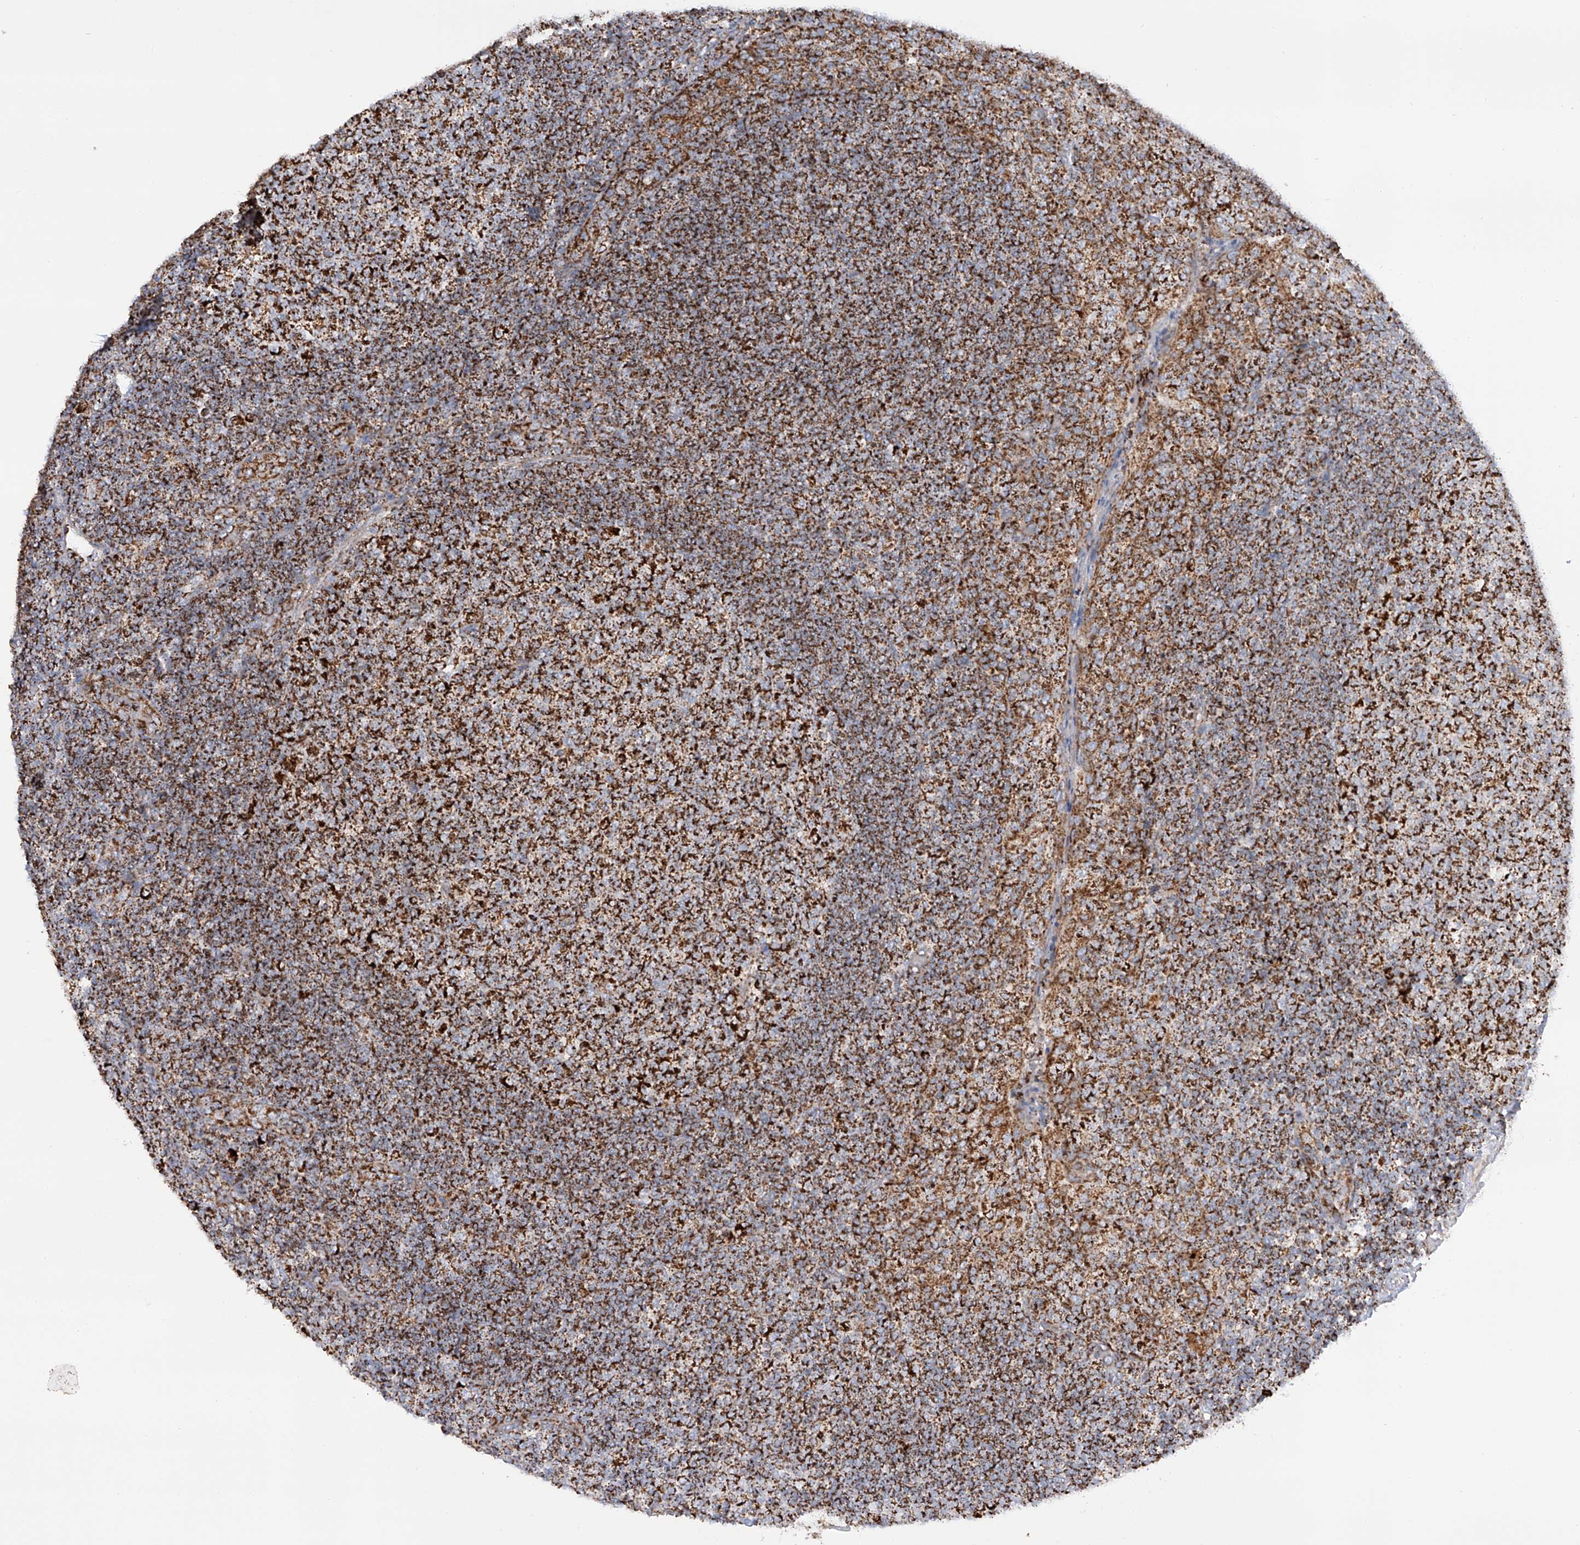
{"staining": {"intensity": "strong", "quantity": ">75%", "location": "cytoplasmic/membranous"}, "tissue": "tonsil", "cell_type": "Germinal center cells", "image_type": "normal", "snomed": [{"axis": "morphology", "description": "Normal tissue, NOS"}, {"axis": "topography", "description": "Tonsil"}], "caption": "An IHC photomicrograph of benign tissue is shown. Protein staining in brown labels strong cytoplasmic/membranous positivity in tonsil within germinal center cells.", "gene": "TTC27", "patient": {"sex": "female", "age": 19}}